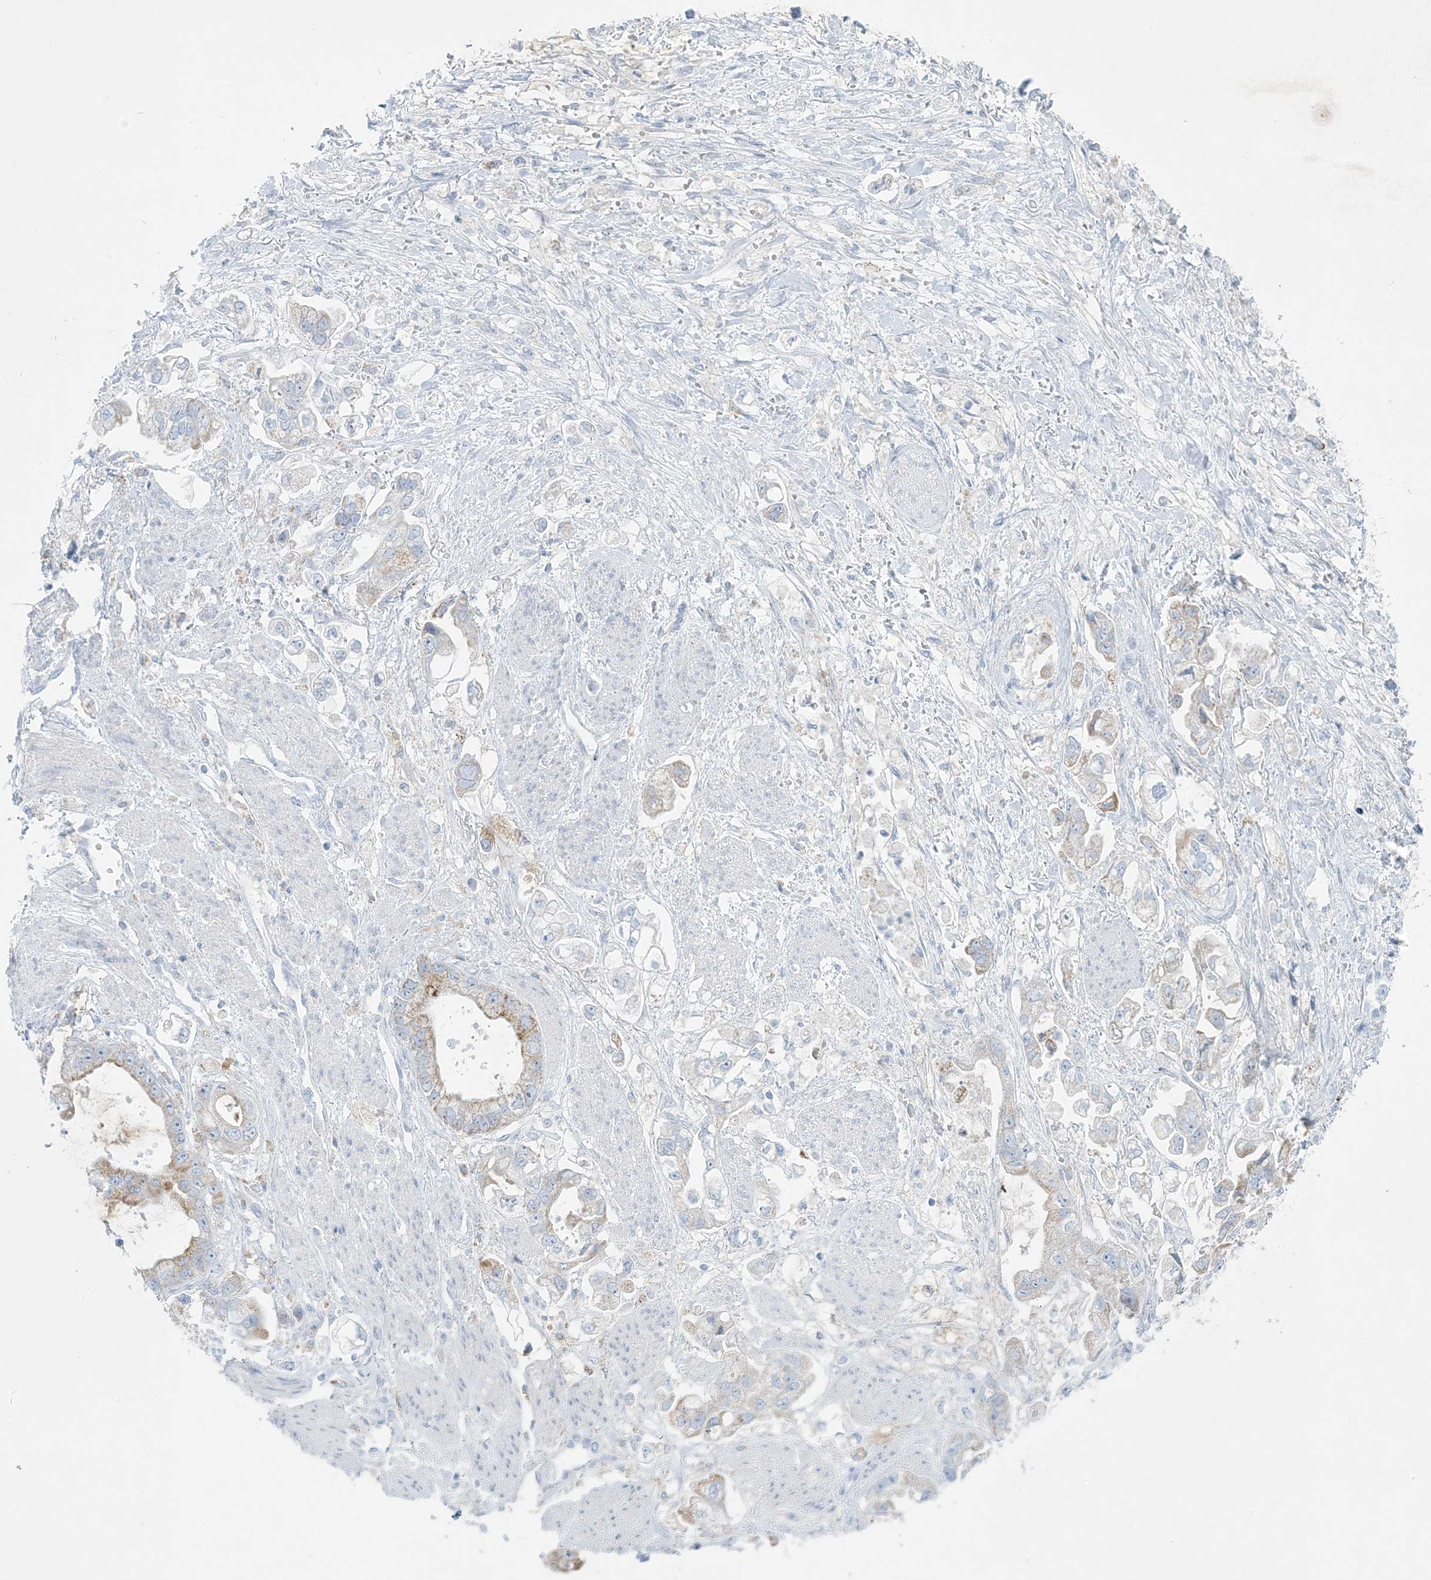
{"staining": {"intensity": "moderate", "quantity": "<25%", "location": "cytoplasmic/membranous"}, "tissue": "stomach cancer", "cell_type": "Tumor cells", "image_type": "cancer", "snomed": [{"axis": "morphology", "description": "Adenocarcinoma, NOS"}, {"axis": "topography", "description": "Stomach"}], "caption": "A brown stain highlights moderate cytoplasmic/membranous positivity of a protein in human adenocarcinoma (stomach) tumor cells. Using DAB (3,3'-diaminobenzidine) (brown) and hematoxylin (blue) stains, captured at high magnification using brightfield microscopy.", "gene": "ZDHHC4", "patient": {"sex": "male", "age": 62}}